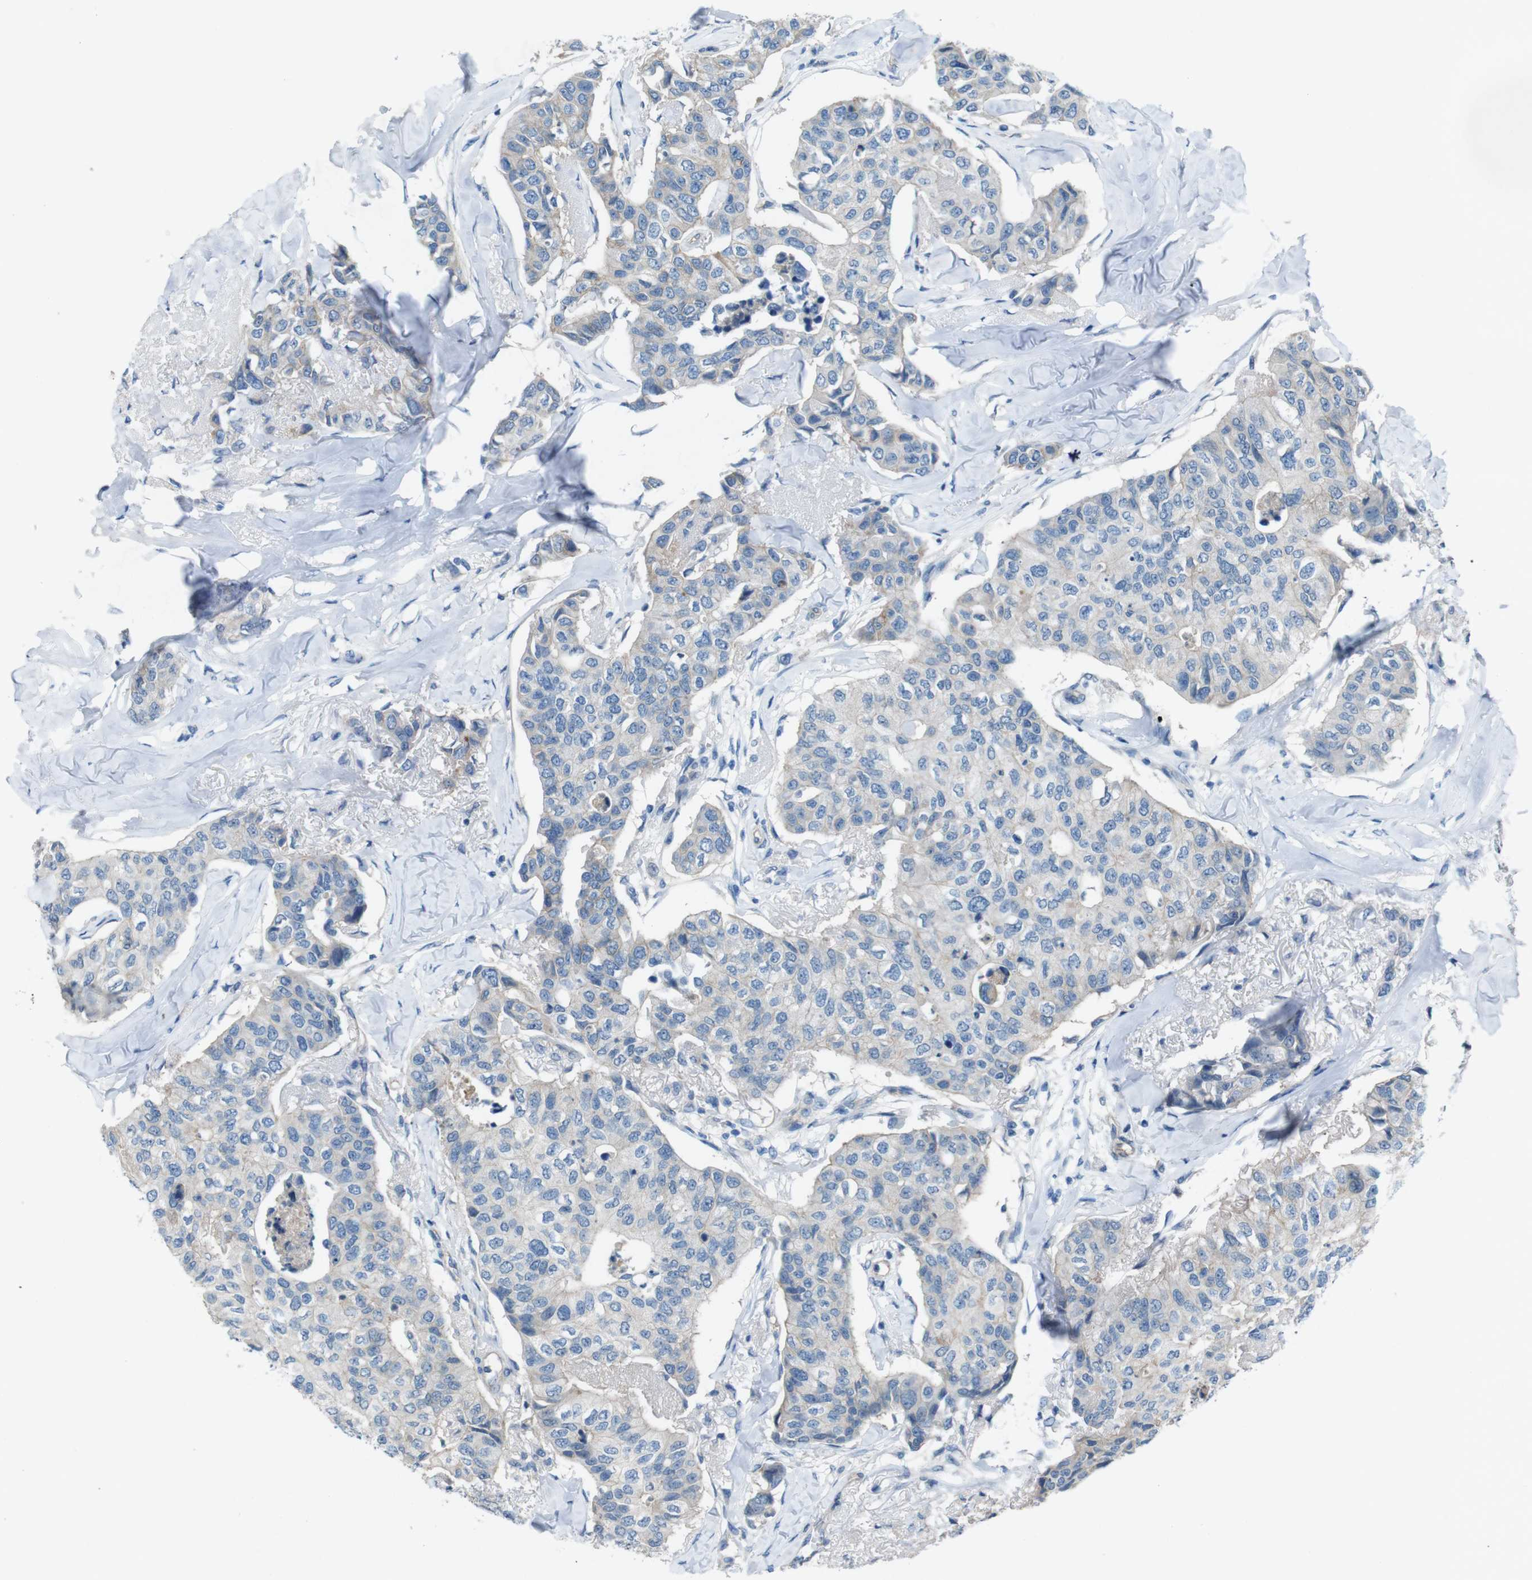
{"staining": {"intensity": "weak", "quantity": "<25%", "location": "cytoplasmic/membranous"}, "tissue": "breast cancer", "cell_type": "Tumor cells", "image_type": "cancer", "snomed": [{"axis": "morphology", "description": "Duct carcinoma"}, {"axis": "topography", "description": "Breast"}], "caption": "High magnification brightfield microscopy of breast cancer stained with DAB (3,3'-diaminobenzidine) (brown) and counterstained with hematoxylin (blue): tumor cells show no significant staining.", "gene": "PVR", "patient": {"sex": "female", "age": 80}}